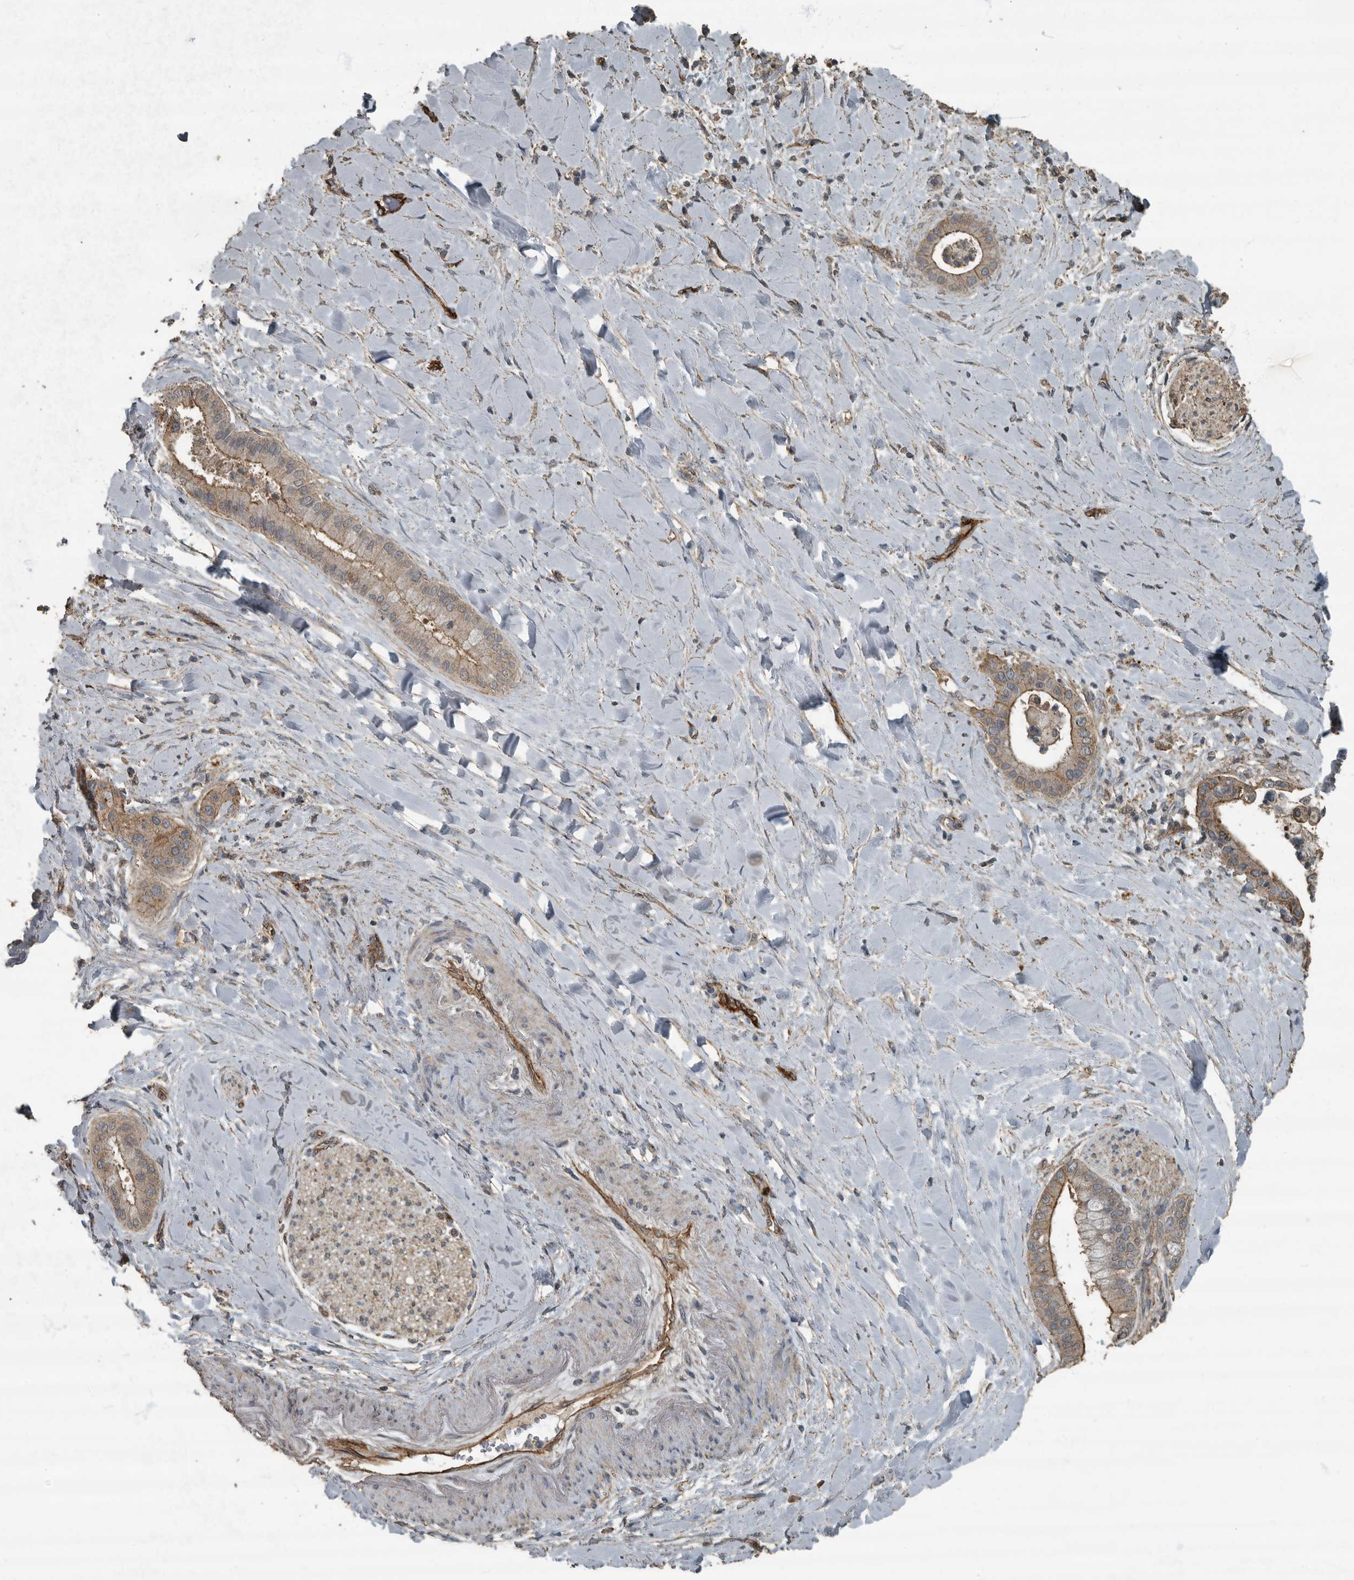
{"staining": {"intensity": "moderate", "quantity": ">75%", "location": "cytoplasmic/membranous"}, "tissue": "liver cancer", "cell_type": "Tumor cells", "image_type": "cancer", "snomed": [{"axis": "morphology", "description": "Cholangiocarcinoma"}, {"axis": "topography", "description": "Liver"}], "caption": "Immunohistochemistry (IHC) micrograph of neoplastic tissue: human liver cancer (cholangiocarcinoma) stained using IHC shows medium levels of moderate protein expression localized specifically in the cytoplasmic/membranous of tumor cells, appearing as a cytoplasmic/membranous brown color.", "gene": "IL15RA", "patient": {"sex": "female", "age": 54}}